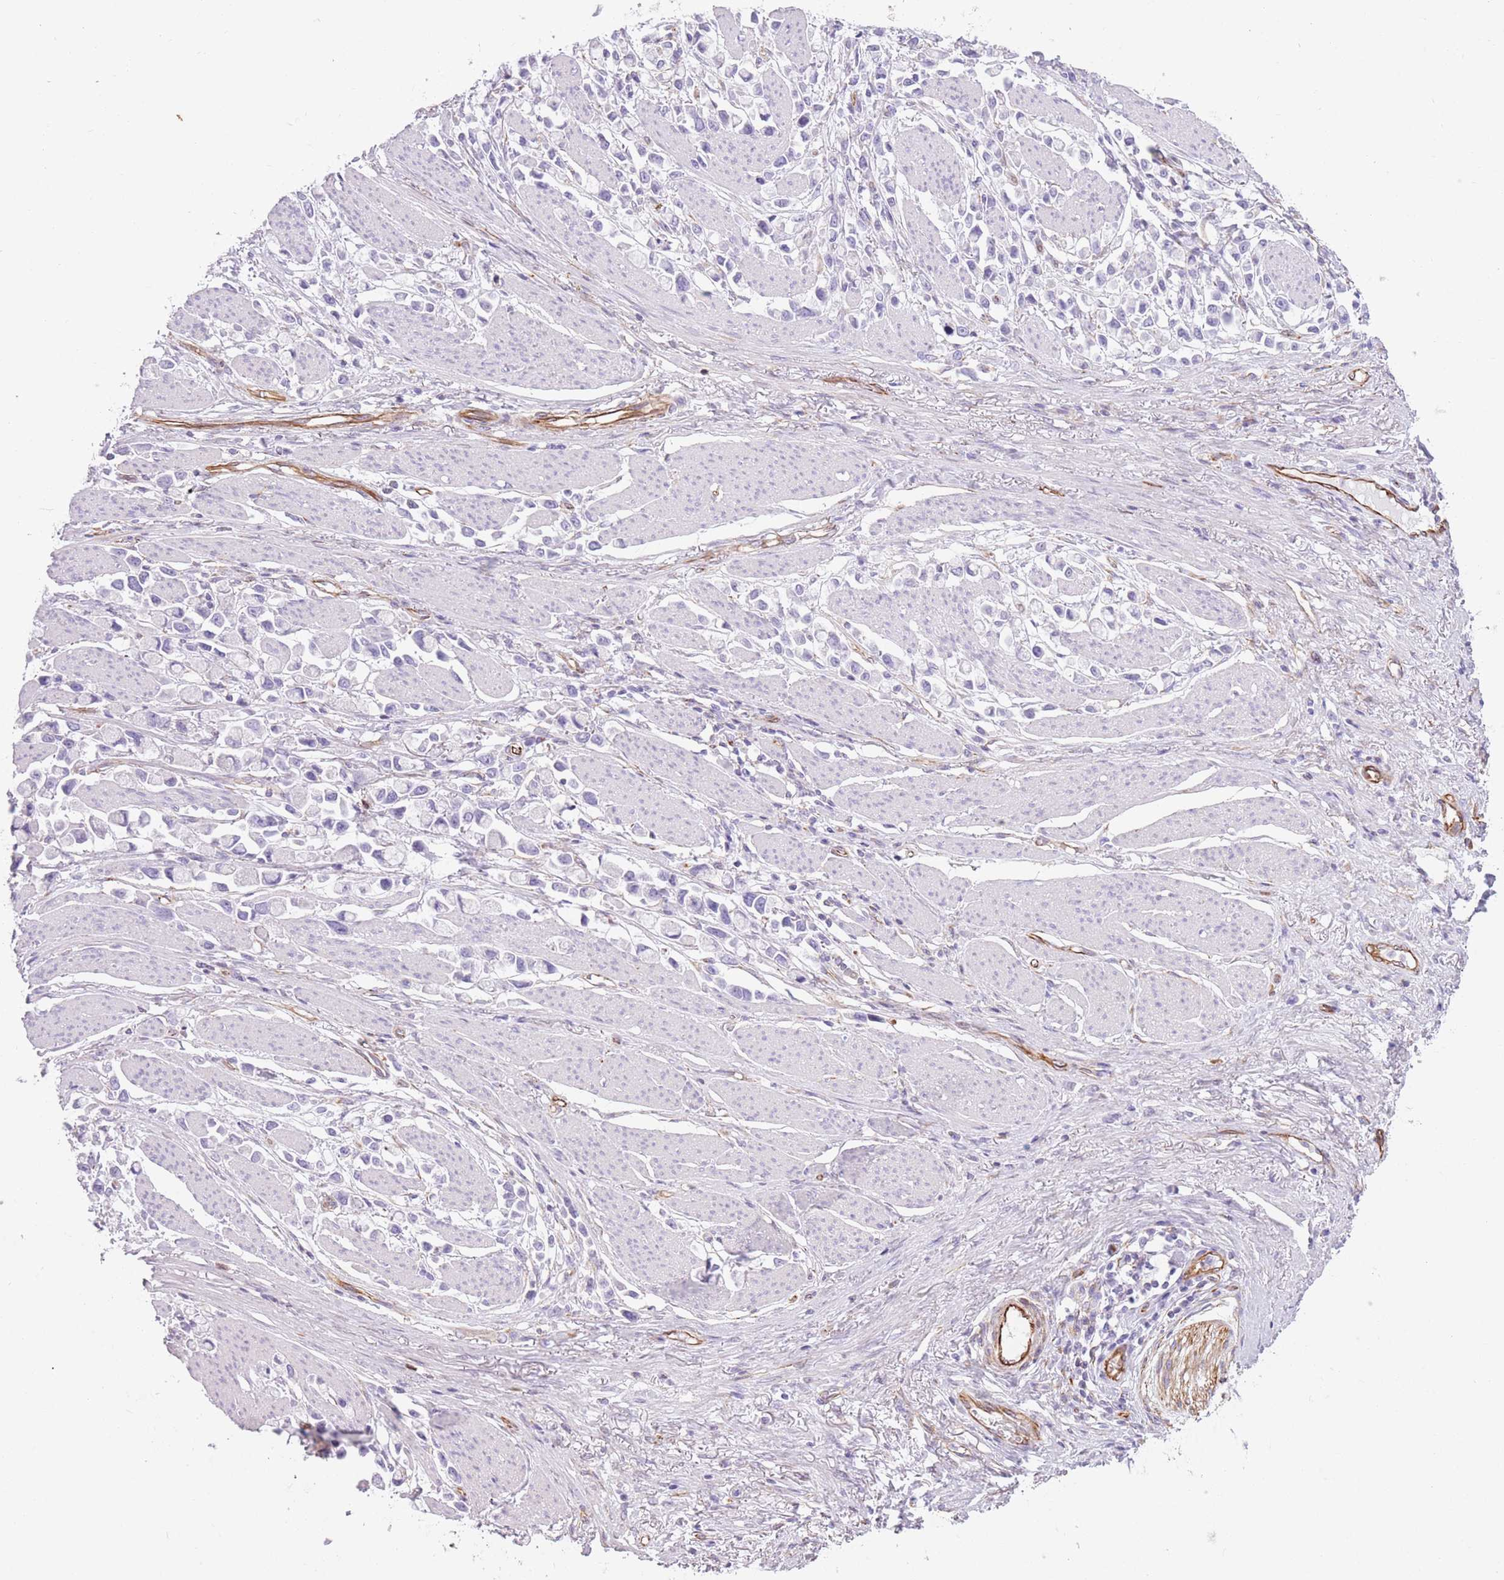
{"staining": {"intensity": "negative", "quantity": "none", "location": "none"}, "tissue": "stomach cancer", "cell_type": "Tumor cells", "image_type": "cancer", "snomed": [{"axis": "morphology", "description": "Adenocarcinoma, NOS"}, {"axis": "topography", "description": "Stomach"}], "caption": "DAB (3,3'-diaminobenzidine) immunohistochemical staining of human stomach cancer (adenocarcinoma) demonstrates no significant positivity in tumor cells.", "gene": "PTCD1", "patient": {"sex": "female", "age": 81}}